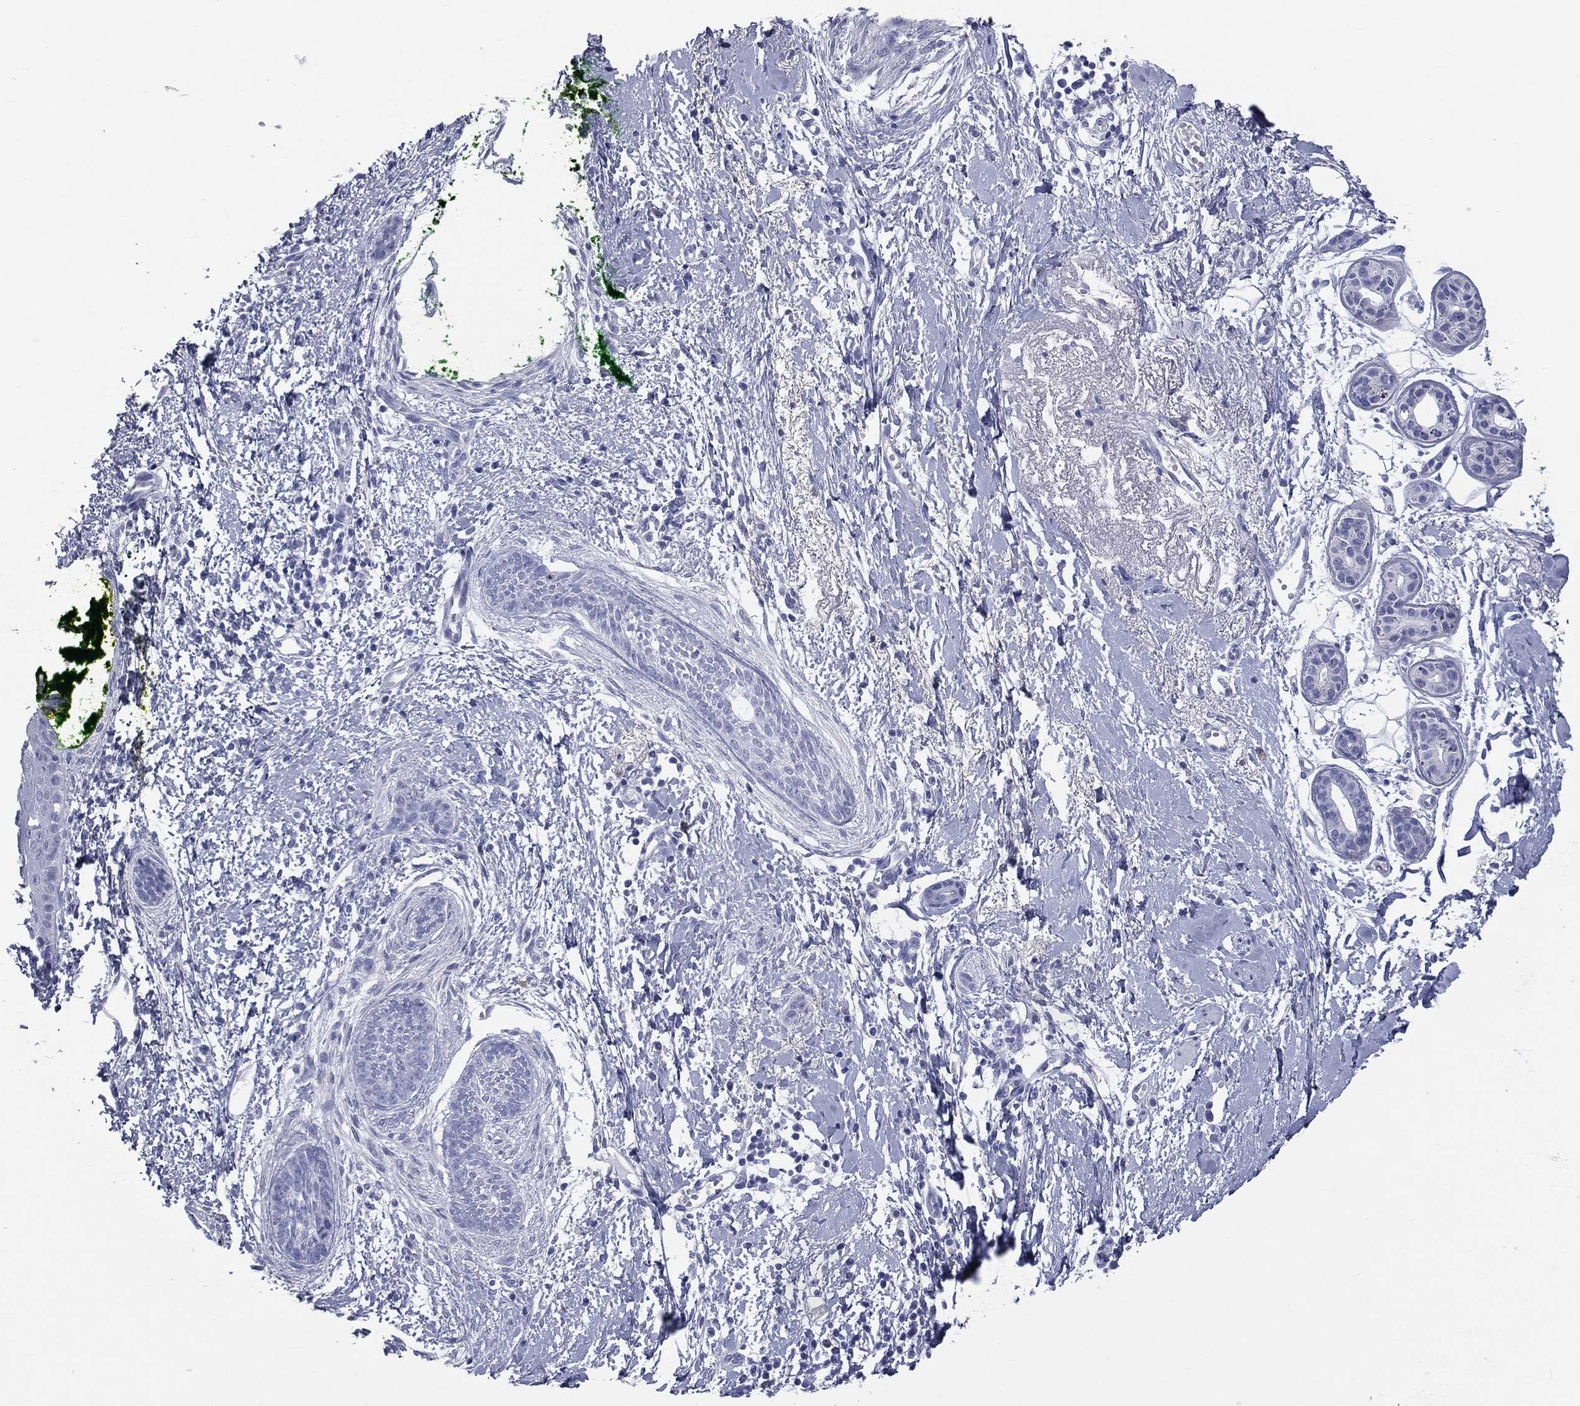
{"staining": {"intensity": "negative", "quantity": "none", "location": "none"}, "tissue": "skin cancer", "cell_type": "Tumor cells", "image_type": "cancer", "snomed": [{"axis": "morphology", "description": "Basal cell carcinoma"}, {"axis": "topography", "description": "Skin"}], "caption": "Tumor cells are negative for protein expression in human skin cancer.", "gene": "MLN", "patient": {"sex": "female", "age": 65}}